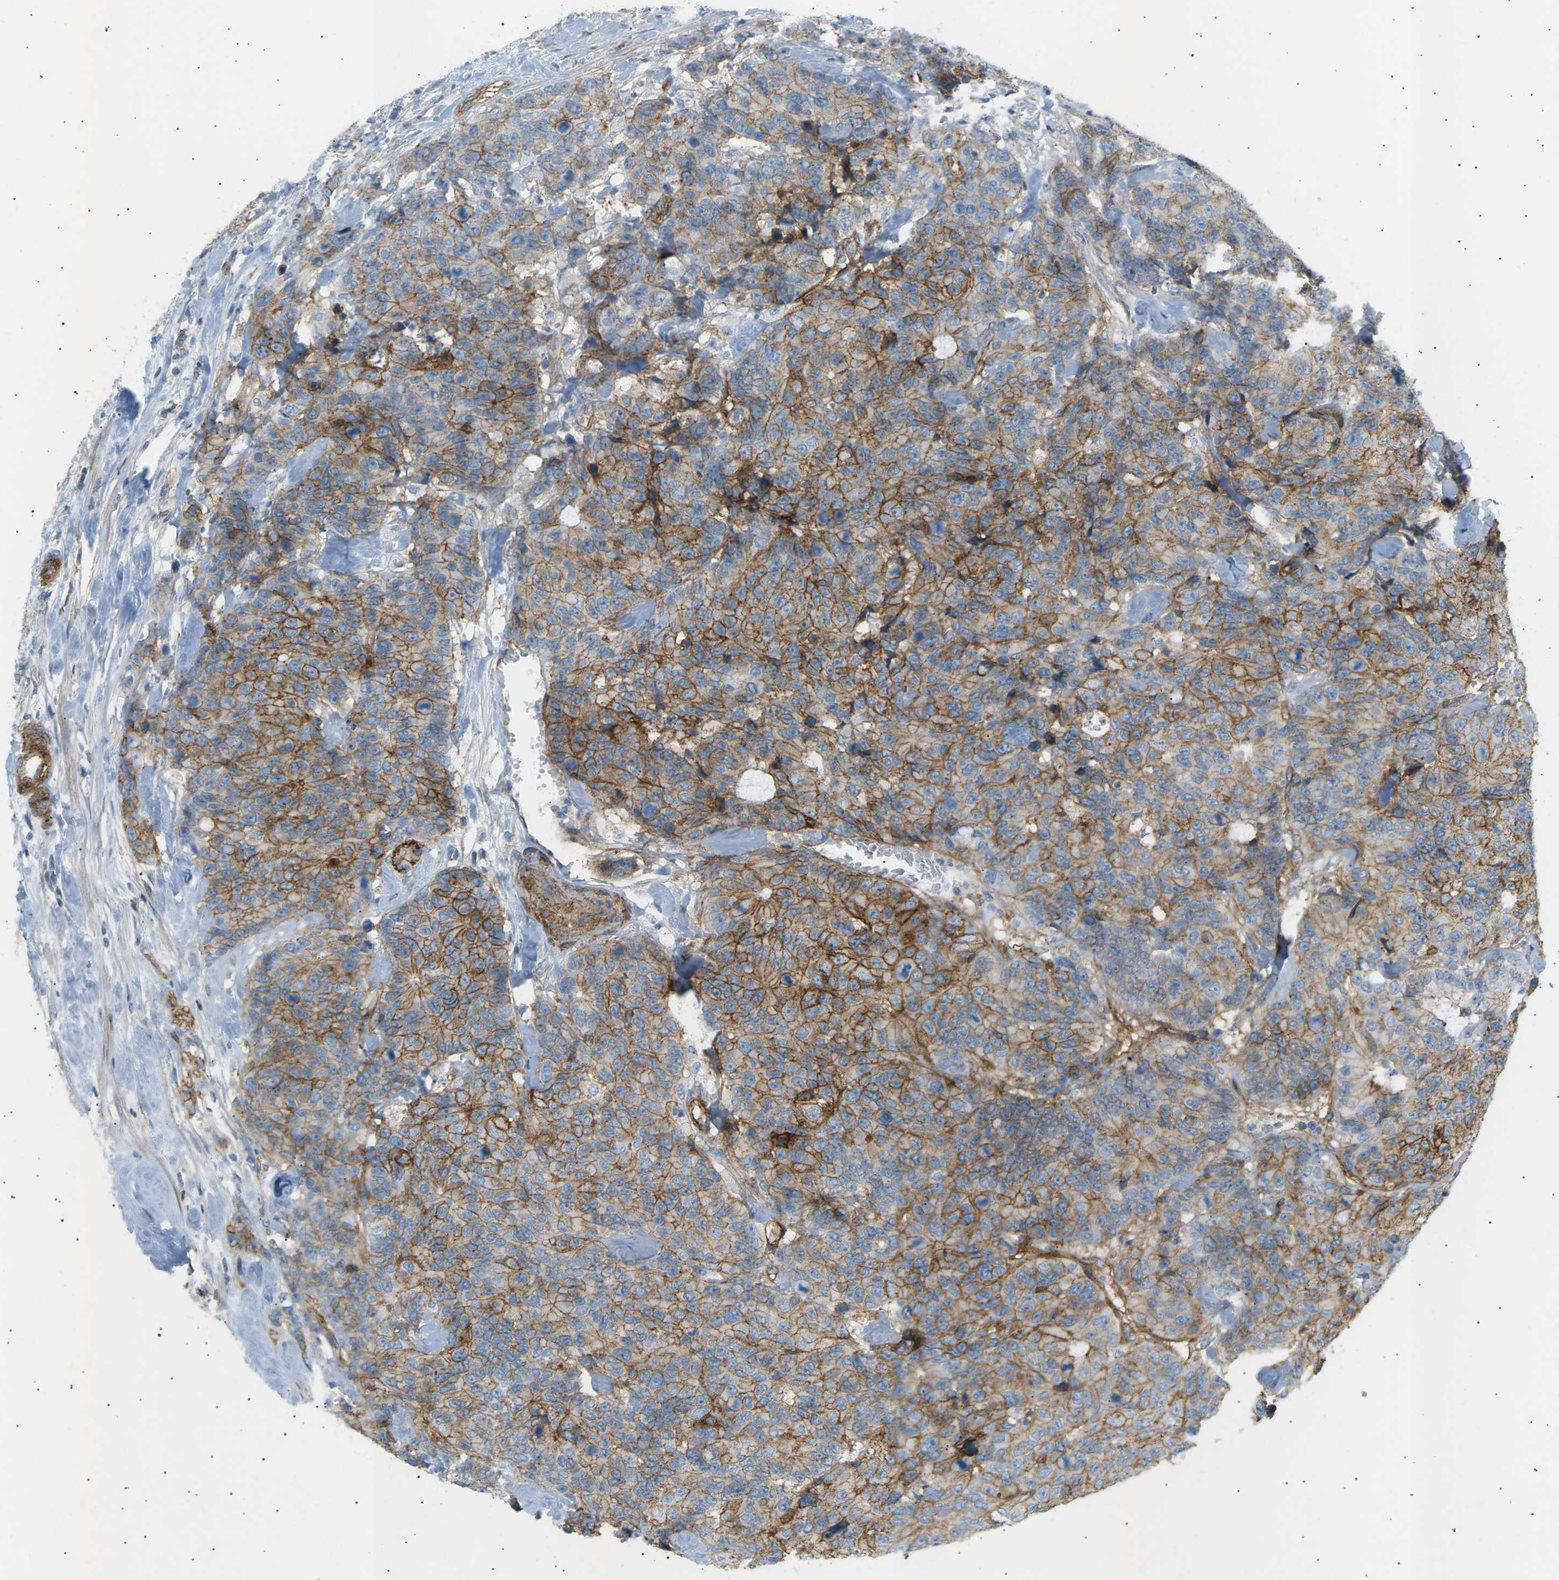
{"staining": {"intensity": "moderate", "quantity": ">75%", "location": "cytoplasmic/membranous"}, "tissue": "colorectal cancer", "cell_type": "Tumor cells", "image_type": "cancer", "snomed": [{"axis": "morphology", "description": "Adenocarcinoma, NOS"}, {"axis": "topography", "description": "Colon"}], "caption": "Immunohistochemistry of colorectal adenocarcinoma exhibits medium levels of moderate cytoplasmic/membranous positivity in about >75% of tumor cells. Using DAB (3,3'-diaminobenzidine) (brown) and hematoxylin (blue) stains, captured at high magnification using brightfield microscopy.", "gene": "ATP2B4", "patient": {"sex": "female", "age": 86}}